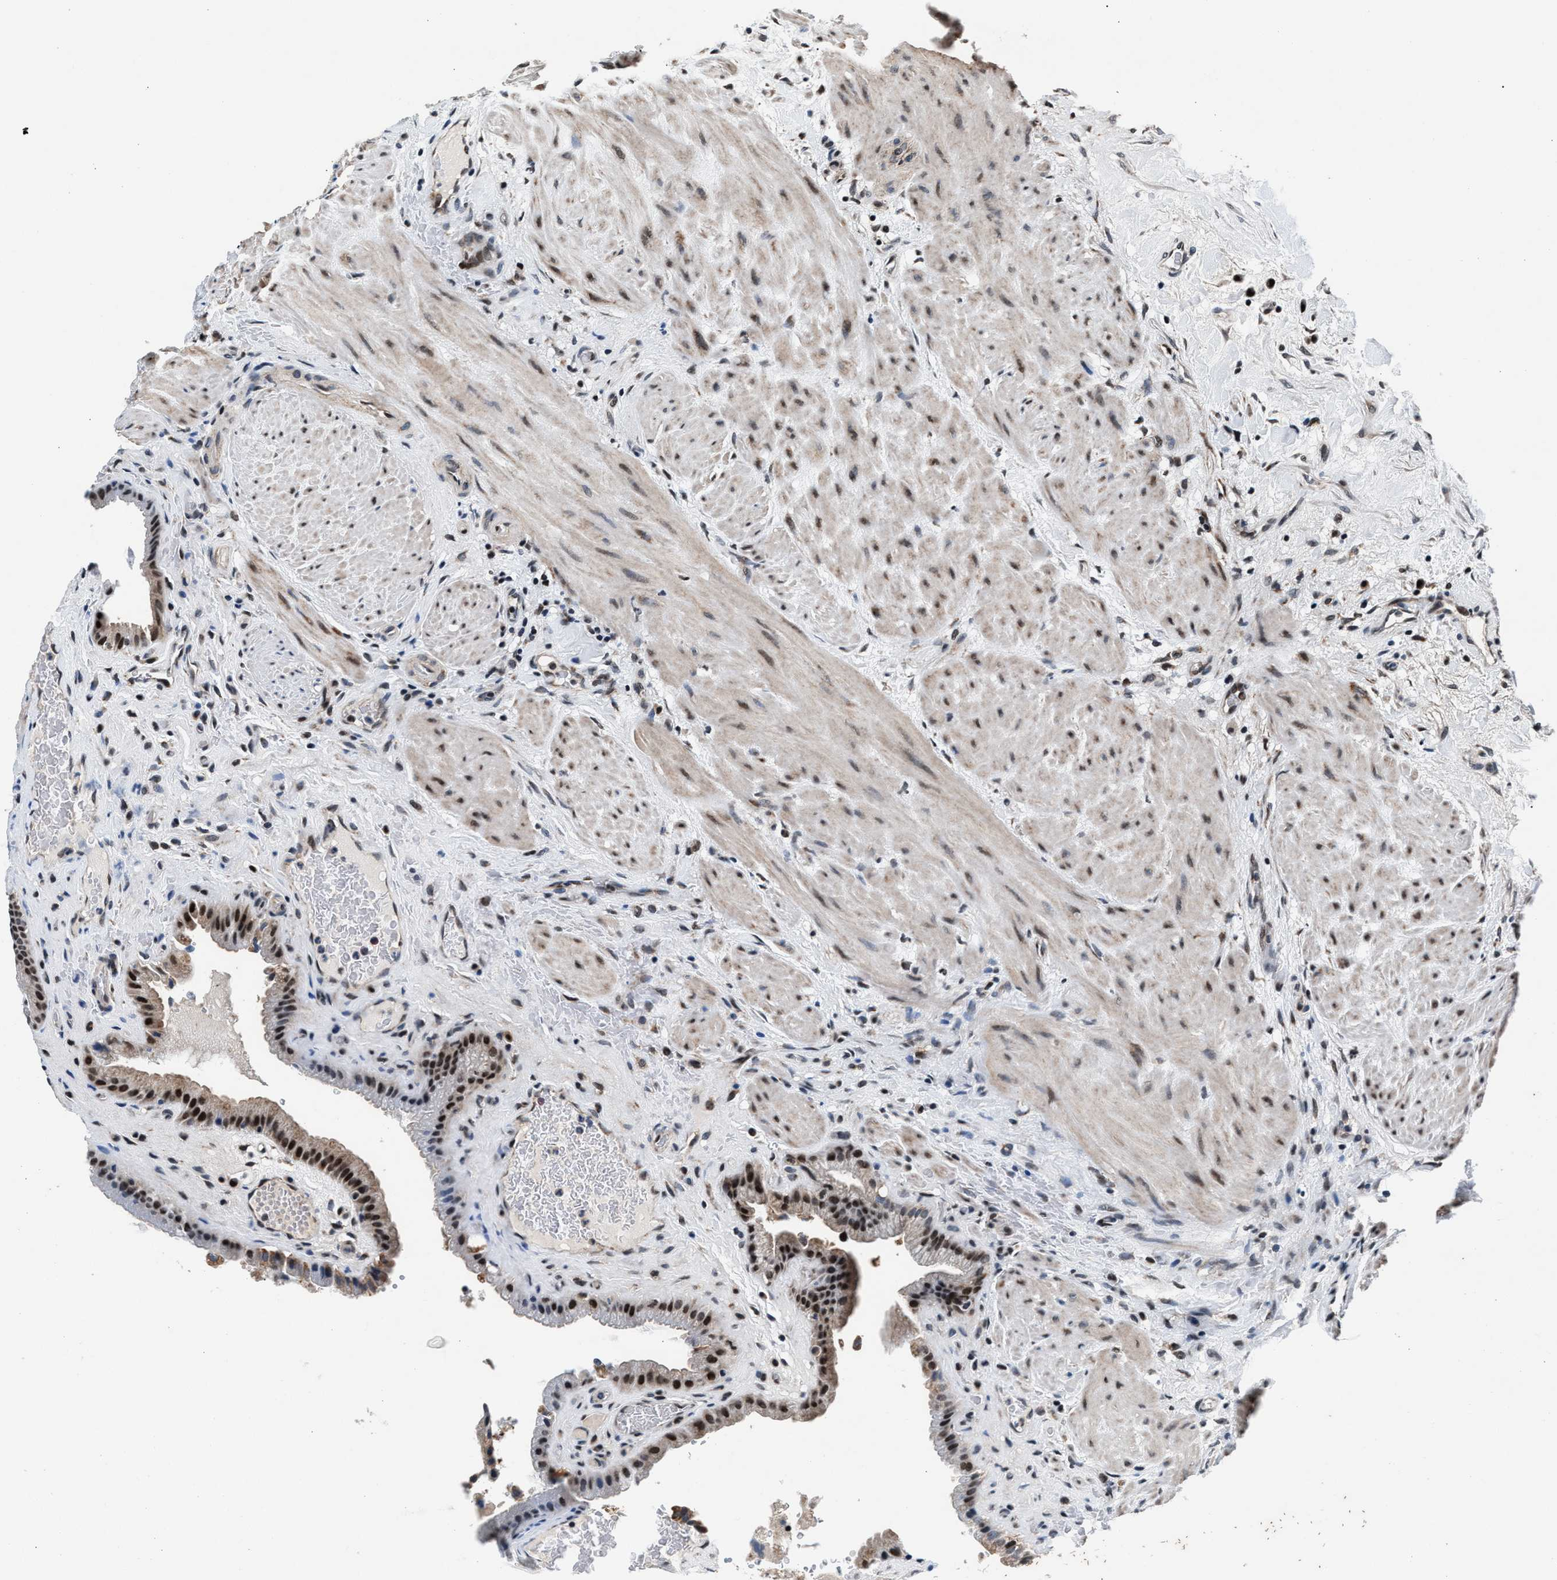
{"staining": {"intensity": "moderate", "quantity": ">75%", "location": "cytoplasmic/membranous,nuclear"}, "tissue": "gallbladder", "cell_type": "Glandular cells", "image_type": "normal", "snomed": [{"axis": "morphology", "description": "Normal tissue, NOS"}, {"axis": "topography", "description": "Gallbladder"}], "caption": "Immunohistochemical staining of benign gallbladder demonstrates moderate cytoplasmic/membranous,nuclear protein positivity in approximately >75% of glandular cells. (DAB IHC, brown staining for protein, blue staining for nuclei).", "gene": "PRRC2B", "patient": {"sex": "male", "age": 49}}